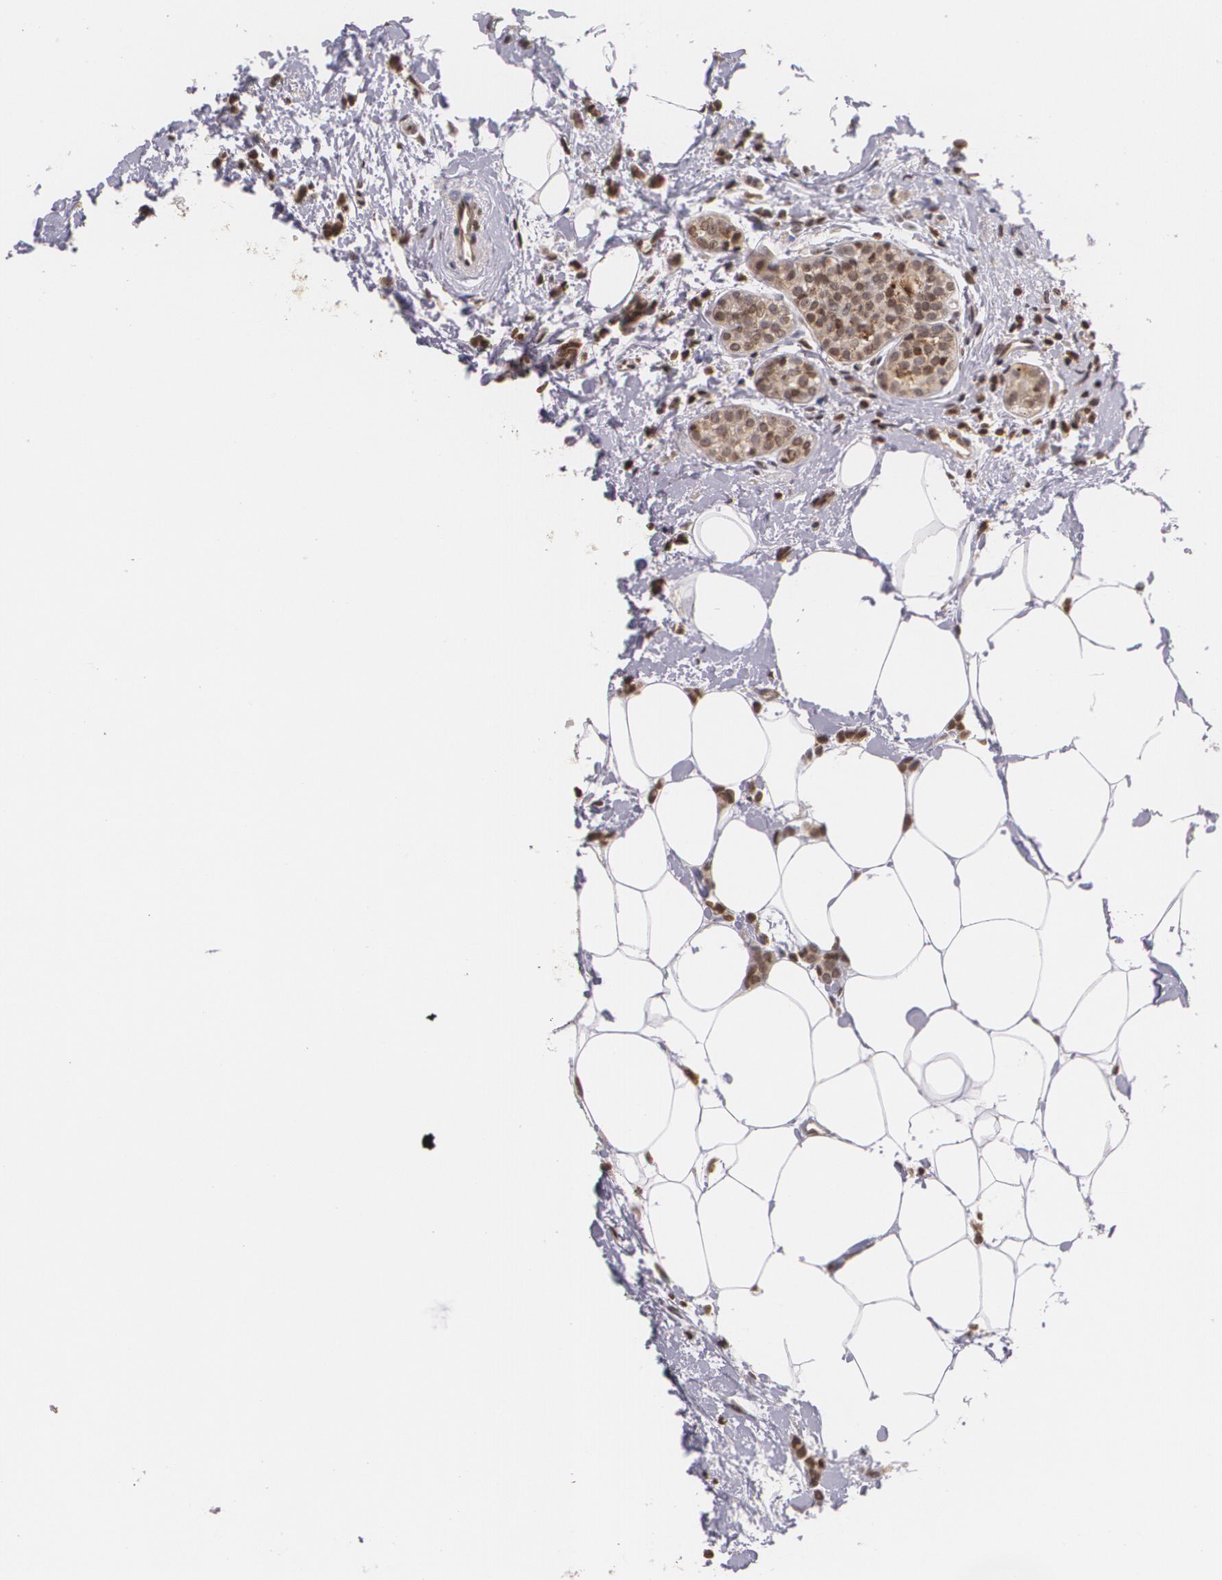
{"staining": {"intensity": "moderate", "quantity": ">75%", "location": "cytoplasmic/membranous,nuclear"}, "tissue": "breast cancer", "cell_type": "Tumor cells", "image_type": "cancer", "snomed": [{"axis": "morphology", "description": "Lobular carcinoma"}, {"axis": "topography", "description": "Breast"}], "caption": "High-power microscopy captured an immunohistochemistry (IHC) photomicrograph of breast cancer, revealing moderate cytoplasmic/membranous and nuclear staining in approximately >75% of tumor cells. (Stains: DAB (3,3'-diaminobenzidine) in brown, nuclei in blue, Microscopy: brightfield microscopy at high magnification).", "gene": "VAV3", "patient": {"sex": "female", "age": 56}}